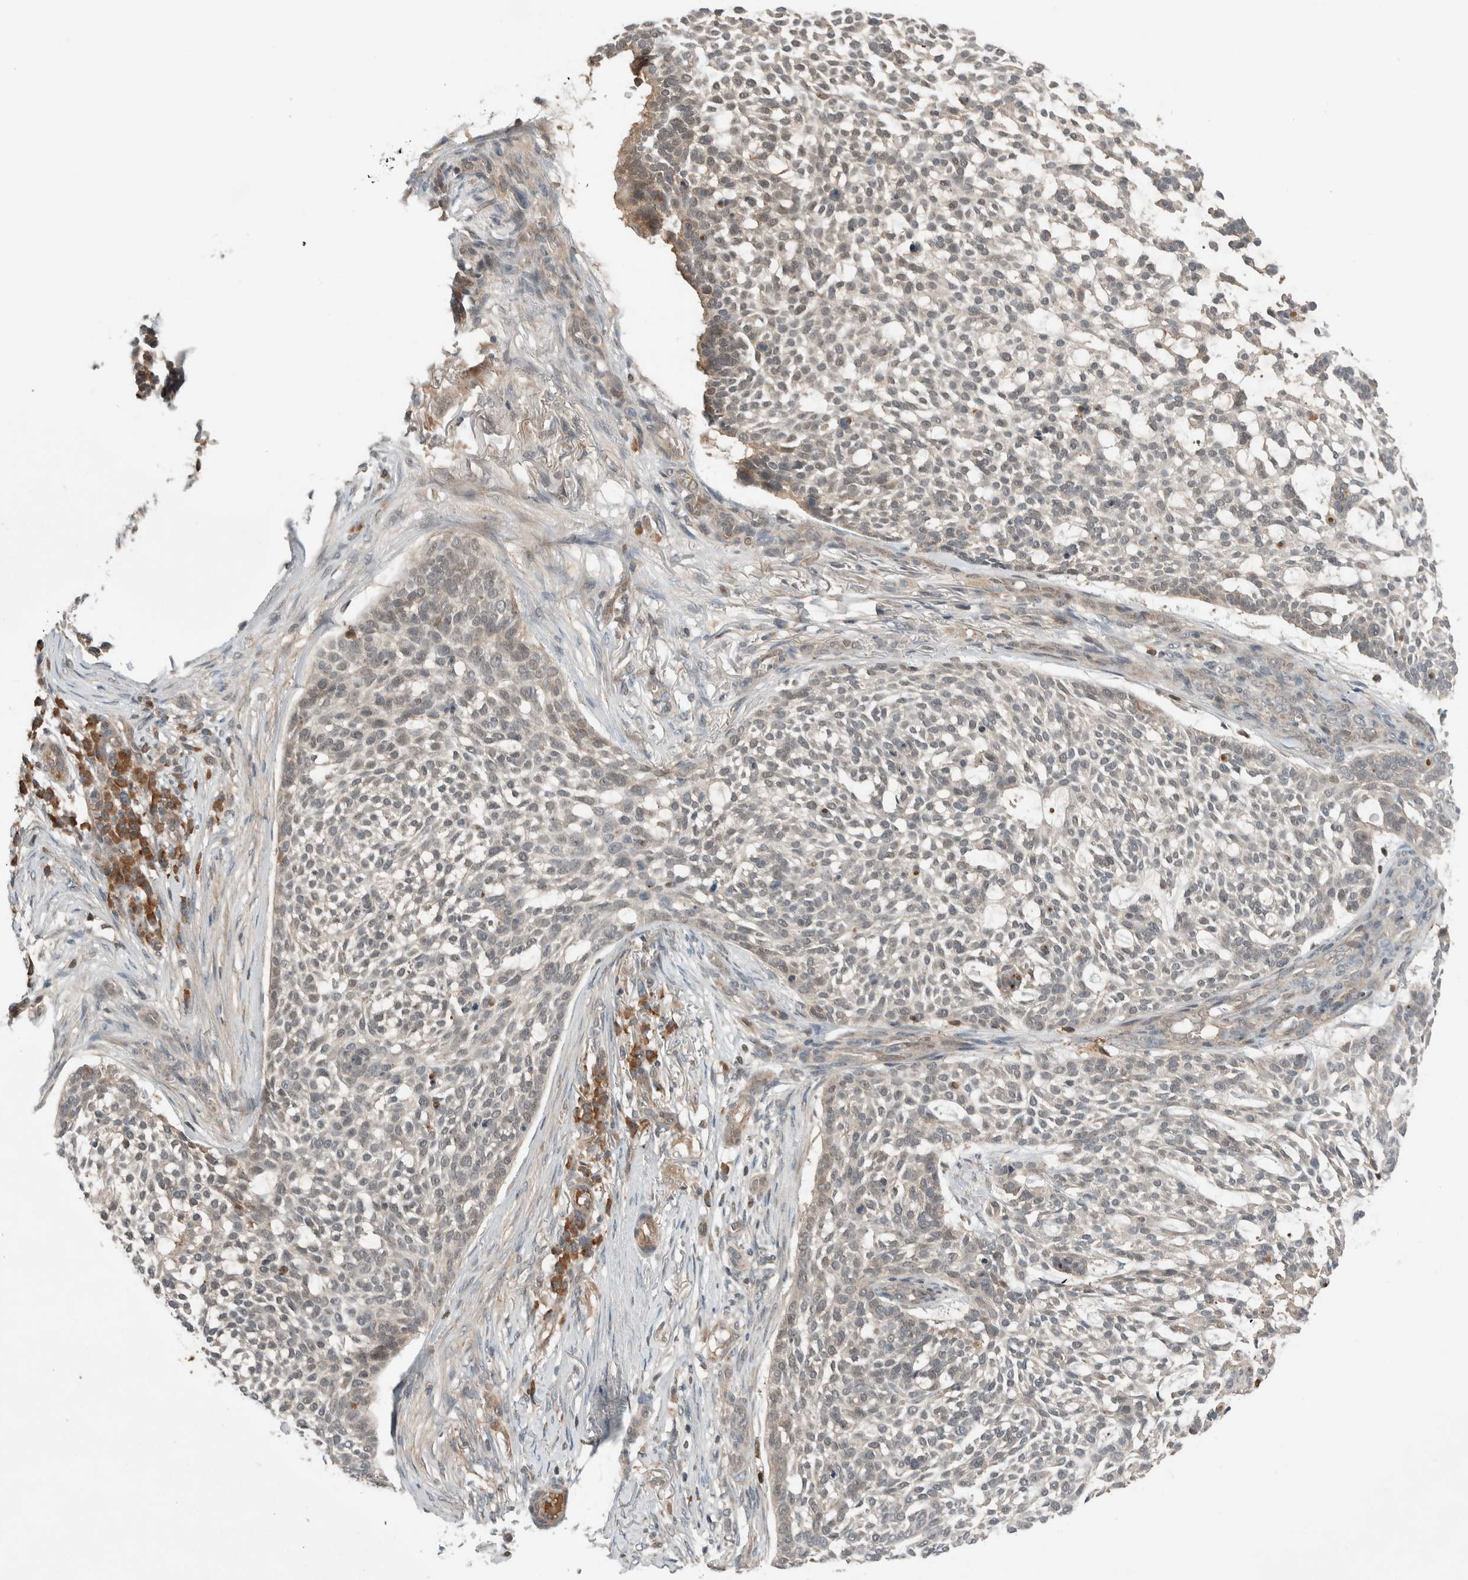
{"staining": {"intensity": "weak", "quantity": "<25%", "location": "cytoplasmic/membranous"}, "tissue": "skin cancer", "cell_type": "Tumor cells", "image_type": "cancer", "snomed": [{"axis": "morphology", "description": "Basal cell carcinoma"}, {"axis": "topography", "description": "Skin"}], "caption": "The image exhibits no significant staining in tumor cells of skin cancer (basal cell carcinoma). (DAB immunohistochemistry (IHC), high magnification).", "gene": "ARMC7", "patient": {"sex": "female", "age": 64}}